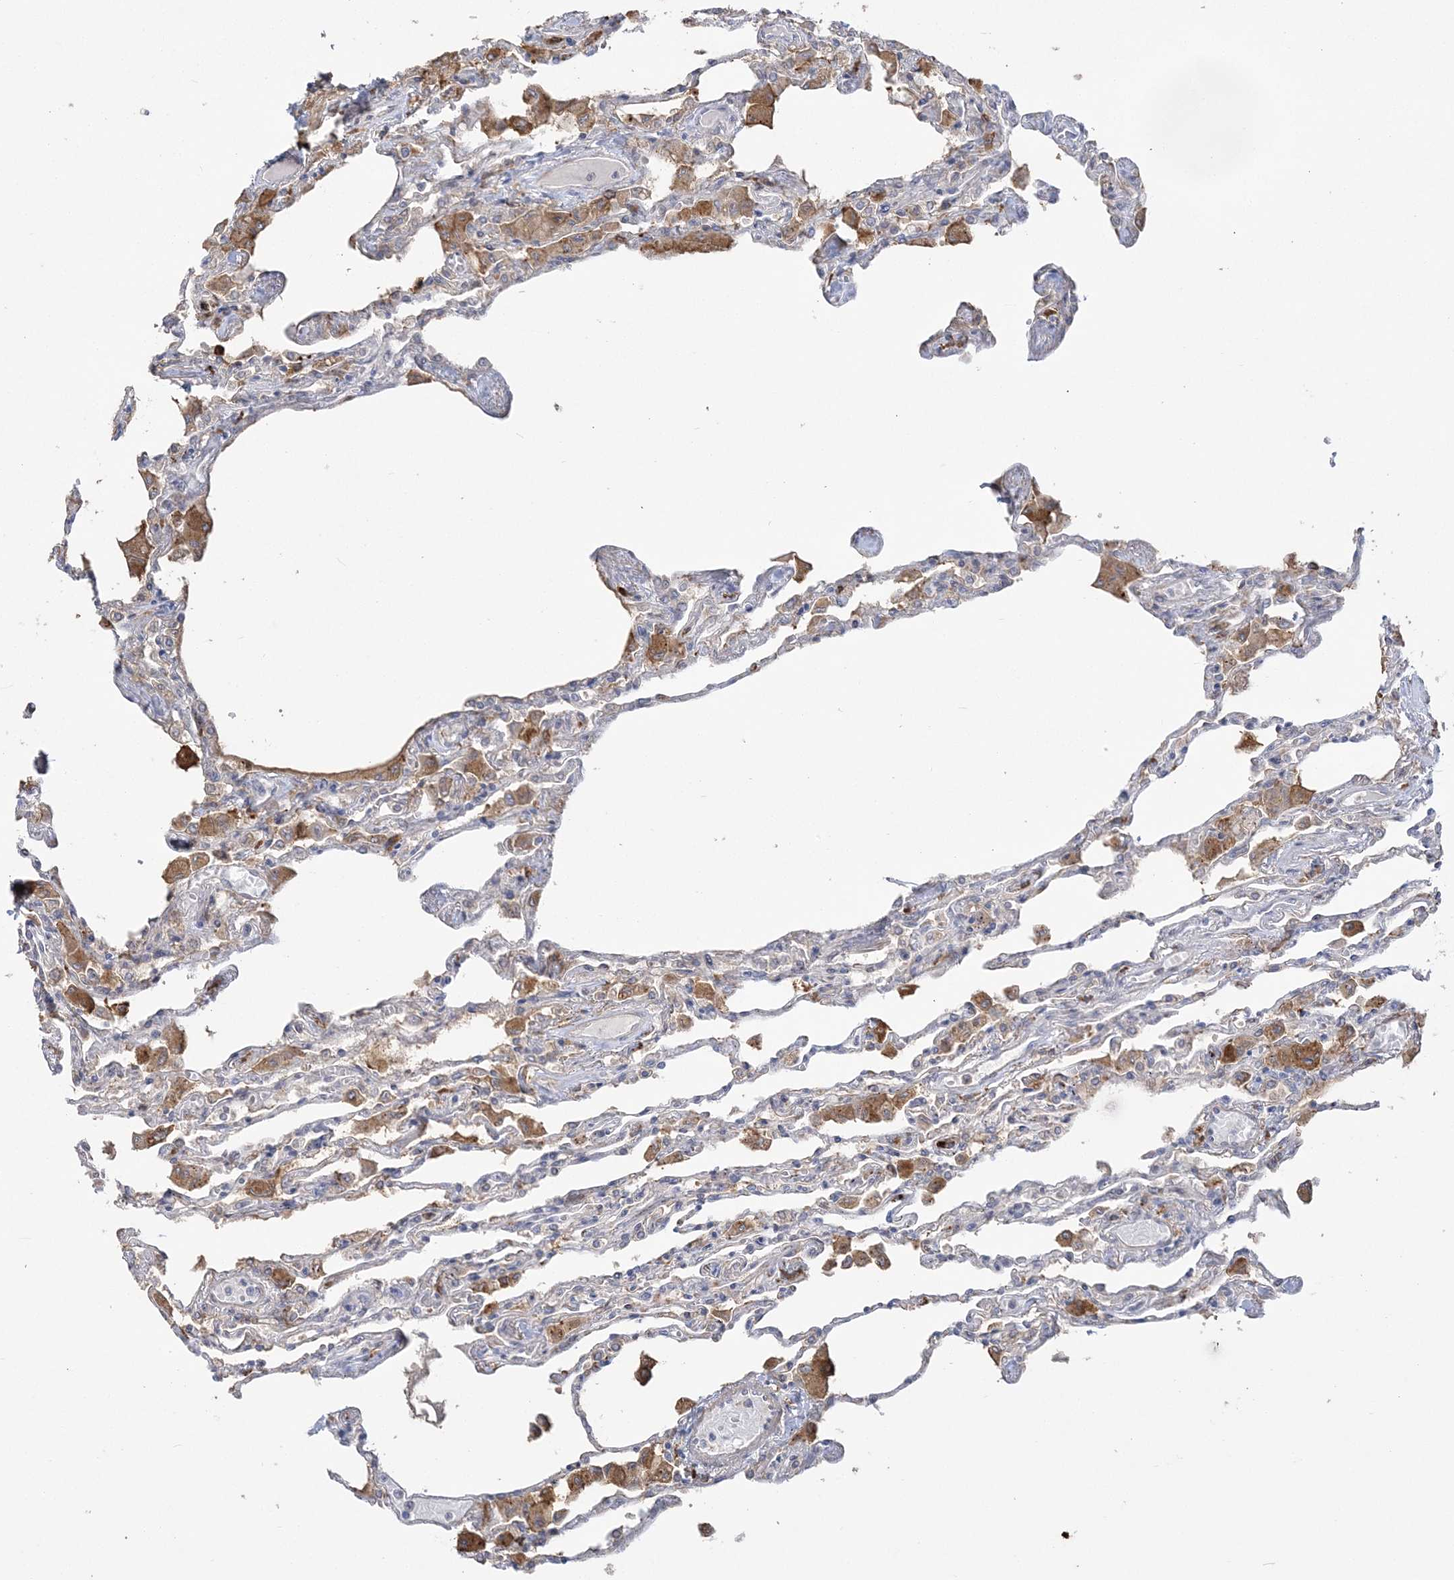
{"staining": {"intensity": "negative", "quantity": "none", "location": "none"}, "tissue": "lung", "cell_type": "Alveolar cells", "image_type": "normal", "snomed": [{"axis": "morphology", "description": "Normal tissue, NOS"}, {"axis": "topography", "description": "Bronchus"}, {"axis": "topography", "description": "Lung"}], "caption": "A high-resolution micrograph shows immunohistochemistry (IHC) staining of unremarkable lung, which demonstrates no significant positivity in alveolar cells.", "gene": "HAAO", "patient": {"sex": "female", "age": 49}}